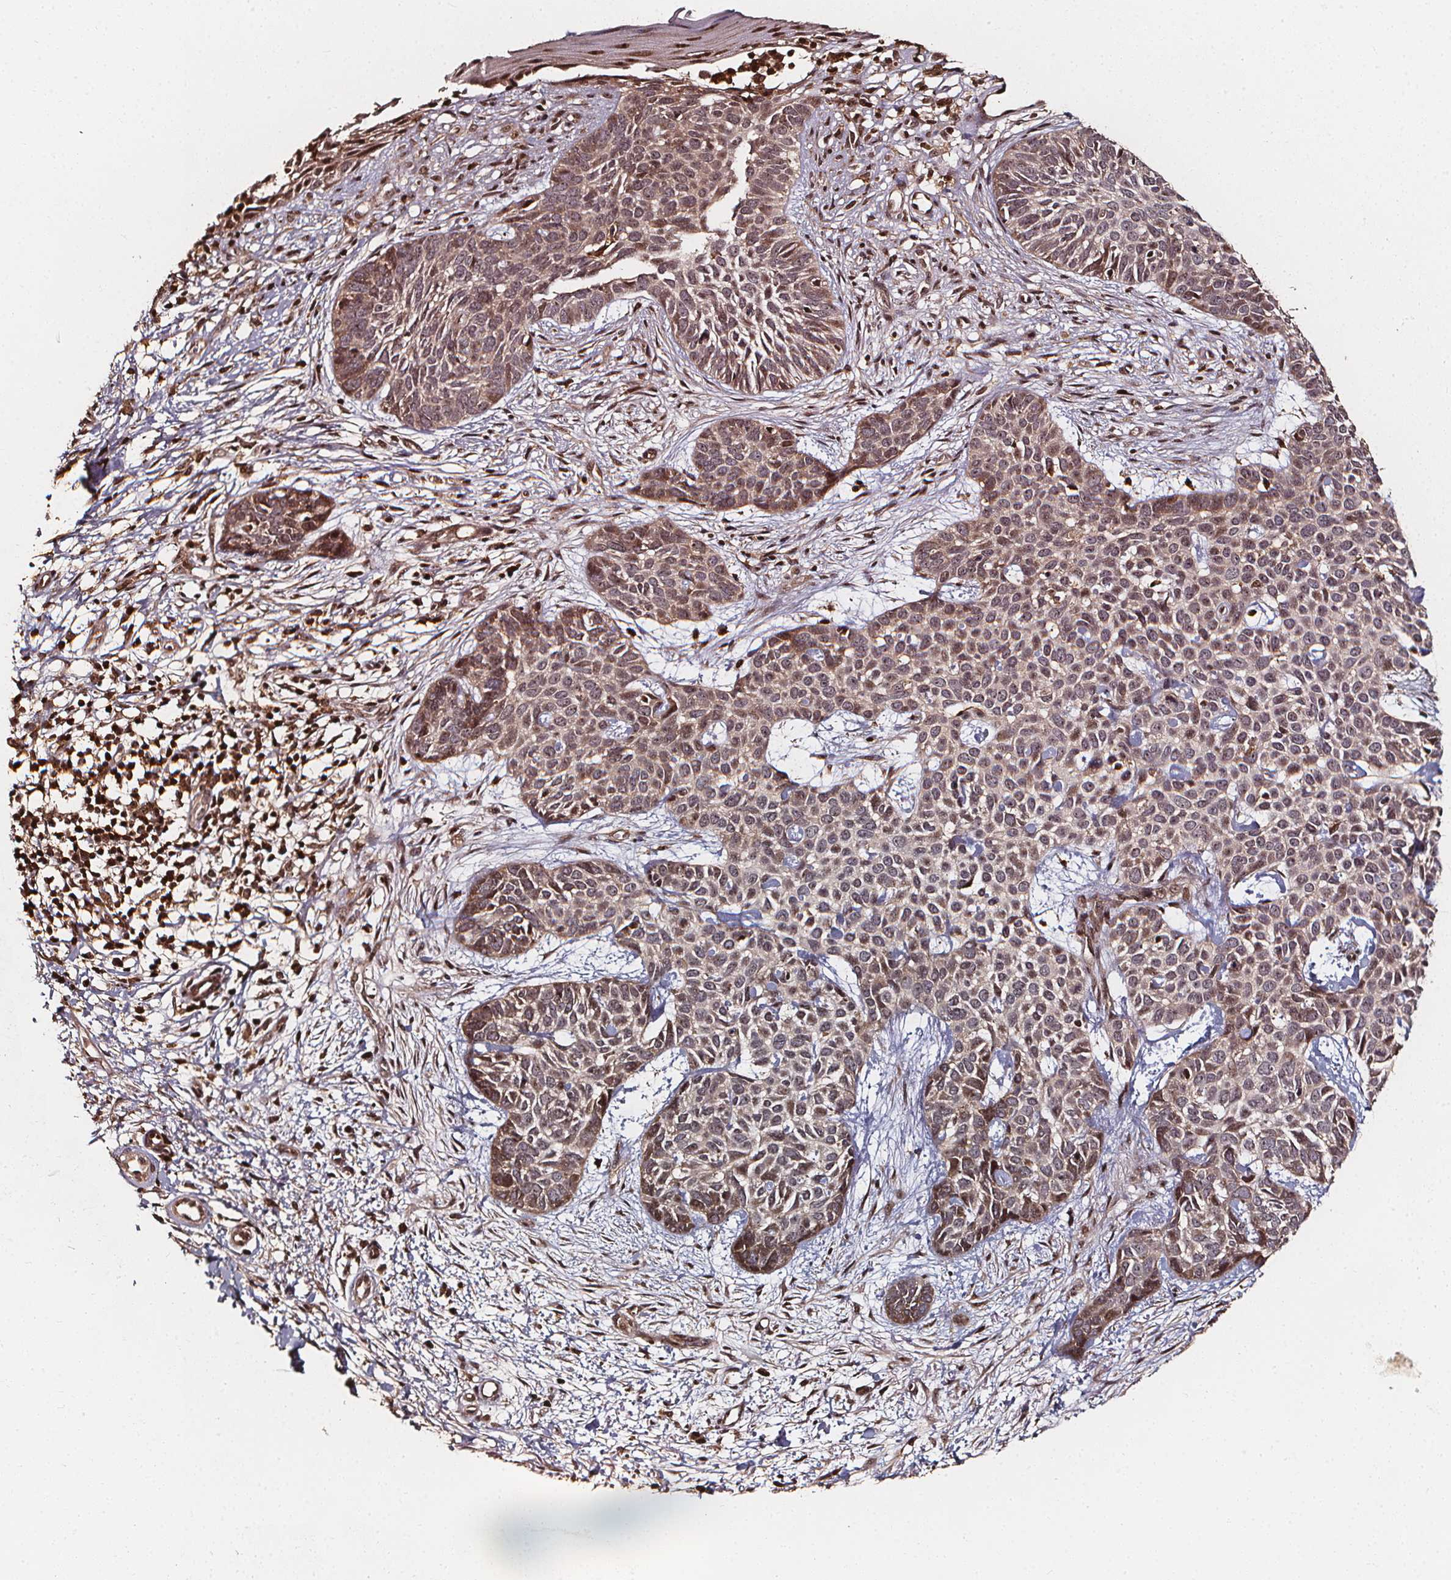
{"staining": {"intensity": "weak", "quantity": "<25%", "location": "nuclear"}, "tissue": "skin cancer", "cell_type": "Tumor cells", "image_type": "cancer", "snomed": [{"axis": "morphology", "description": "Basal cell carcinoma"}, {"axis": "topography", "description": "Skin"}], "caption": "The immunohistochemistry image has no significant positivity in tumor cells of basal cell carcinoma (skin) tissue. (IHC, brightfield microscopy, high magnification).", "gene": "EXOSC9", "patient": {"sex": "male", "age": 69}}